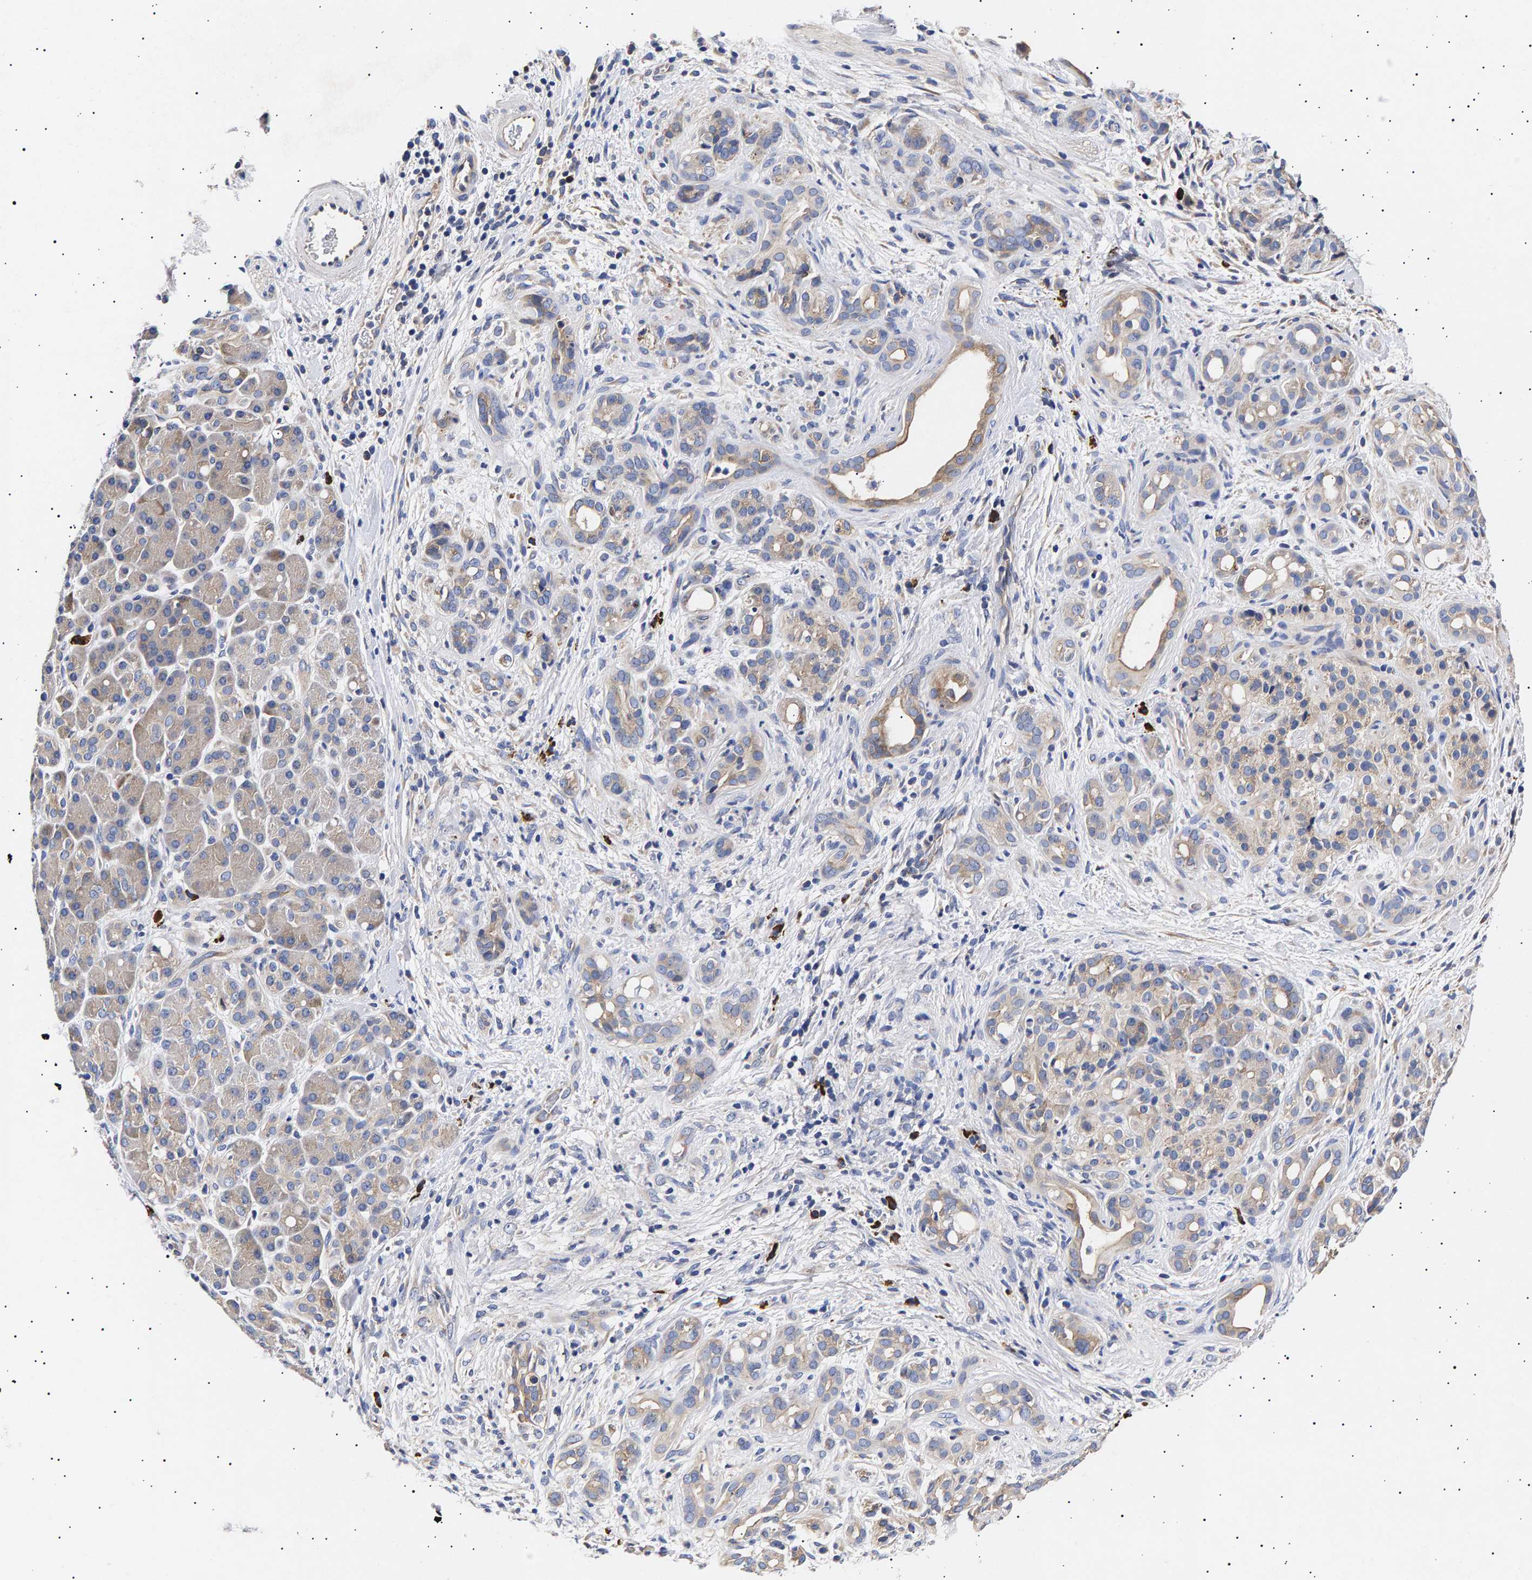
{"staining": {"intensity": "weak", "quantity": "<25%", "location": "cytoplasmic/membranous"}, "tissue": "pancreatic cancer", "cell_type": "Tumor cells", "image_type": "cancer", "snomed": [{"axis": "morphology", "description": "Adenocarcinoma, NOS"}, {"axis": "topography", "description": "Pancreas"}], "caption": "Image shows no protein expression in tumor cells of pancreatic cancer tissue. The staining is performed using DAB brown chromogen with nuclei counter-stained in using hematoxylin.", "gene": "ANKRD40", "patient": {"sex": "male", "age": 55}}